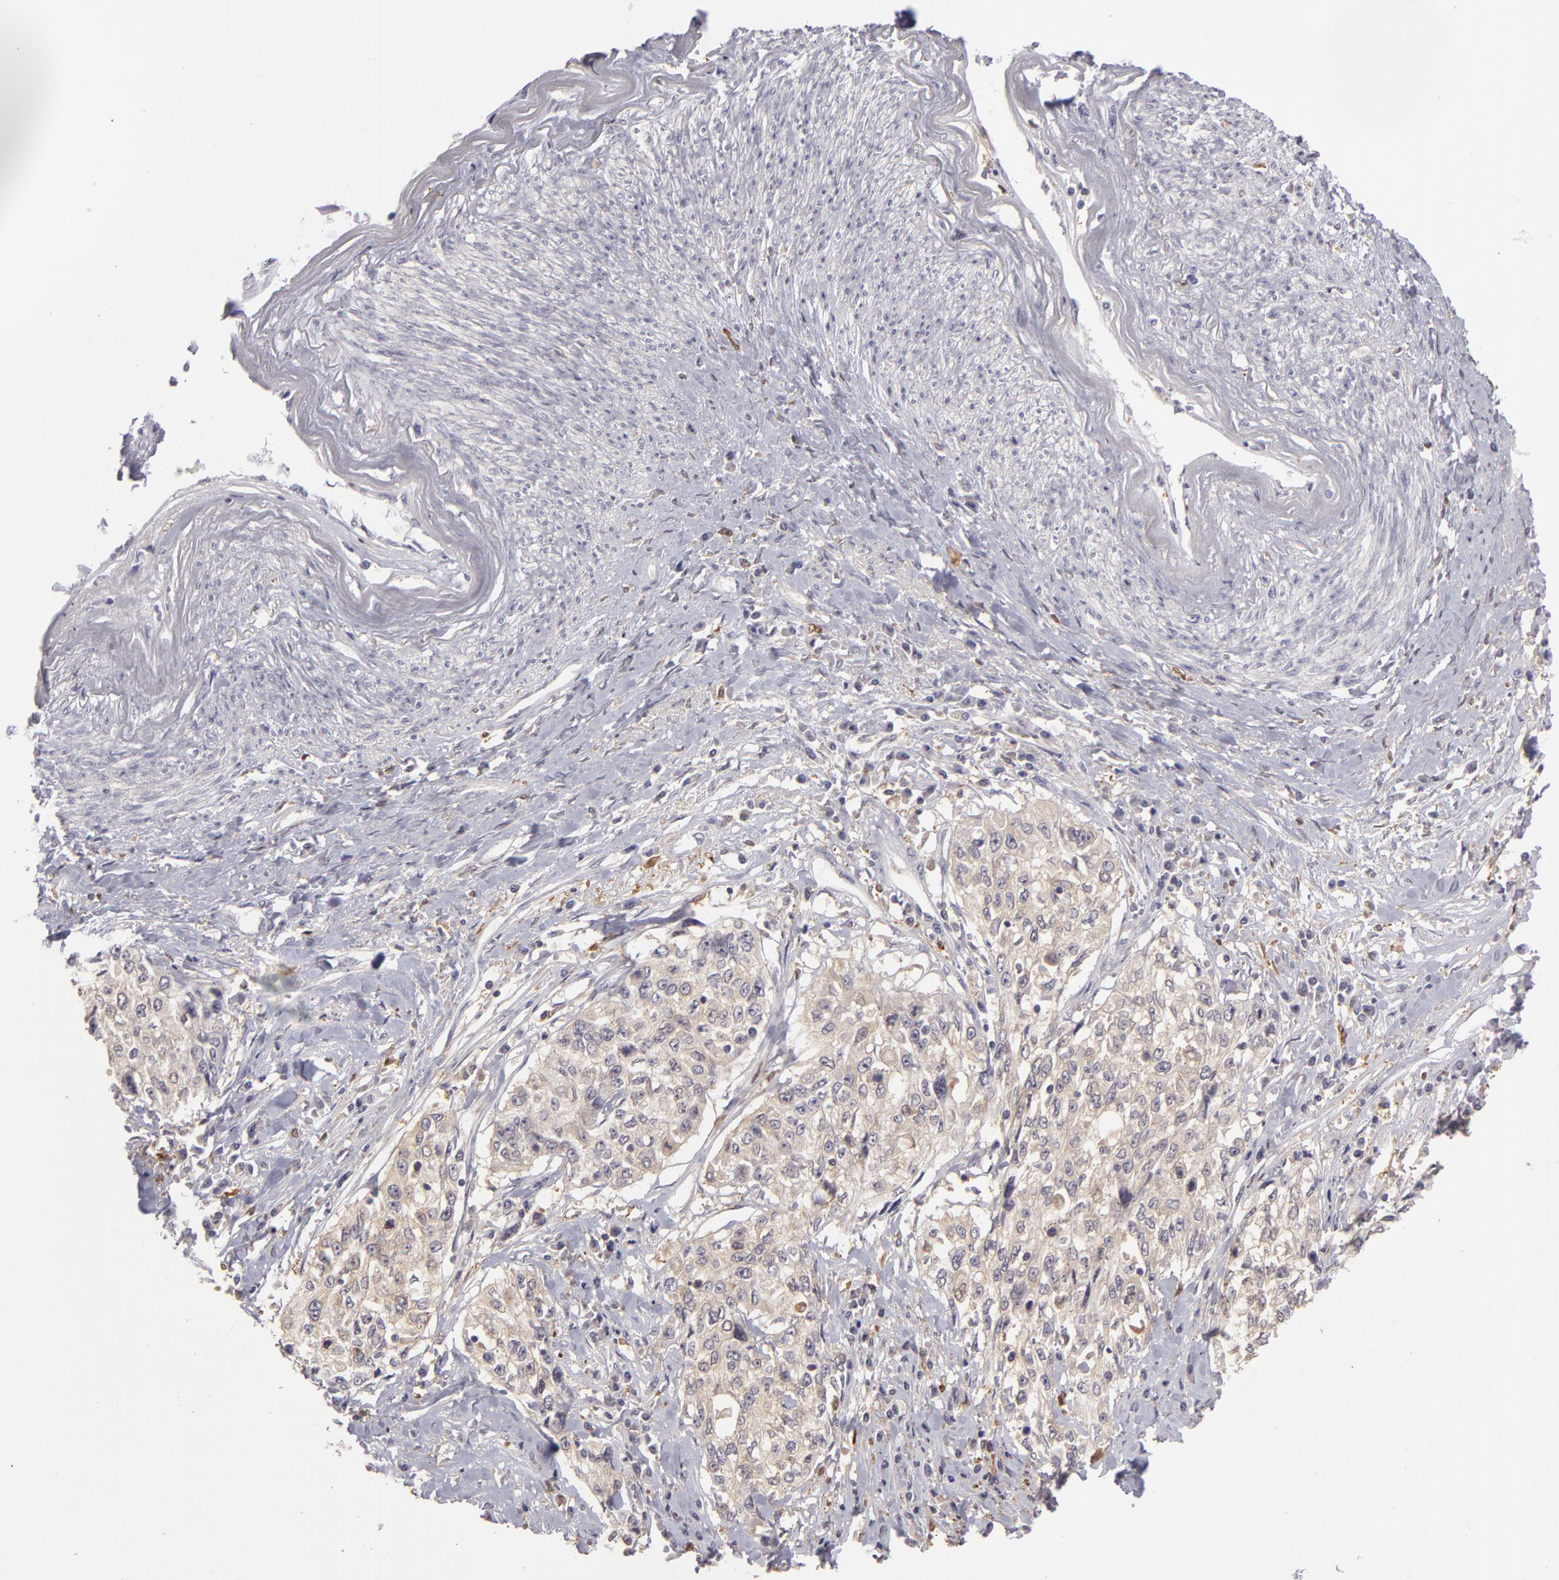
{"staining": {"intensity": "negative", "quantity": "none", "location": "none"}, "tissue": "cervical cancer", "cell_type": "Tumor cells", "image_type": "cancer", "snomed": [{"axis": "morphology", "description": "Squamous cell carcinoma, NOS"}, {"axis": "topography", "description": "Cervix"}], "caption": "Immunohistochemistry micrograph of cervical squamous cell carcinoma stained for a protein (brown), which demonstrates no positivity in tumor cells.", "gene": "GNPDA1", "patient": {"sex": "female", "age": 57}}